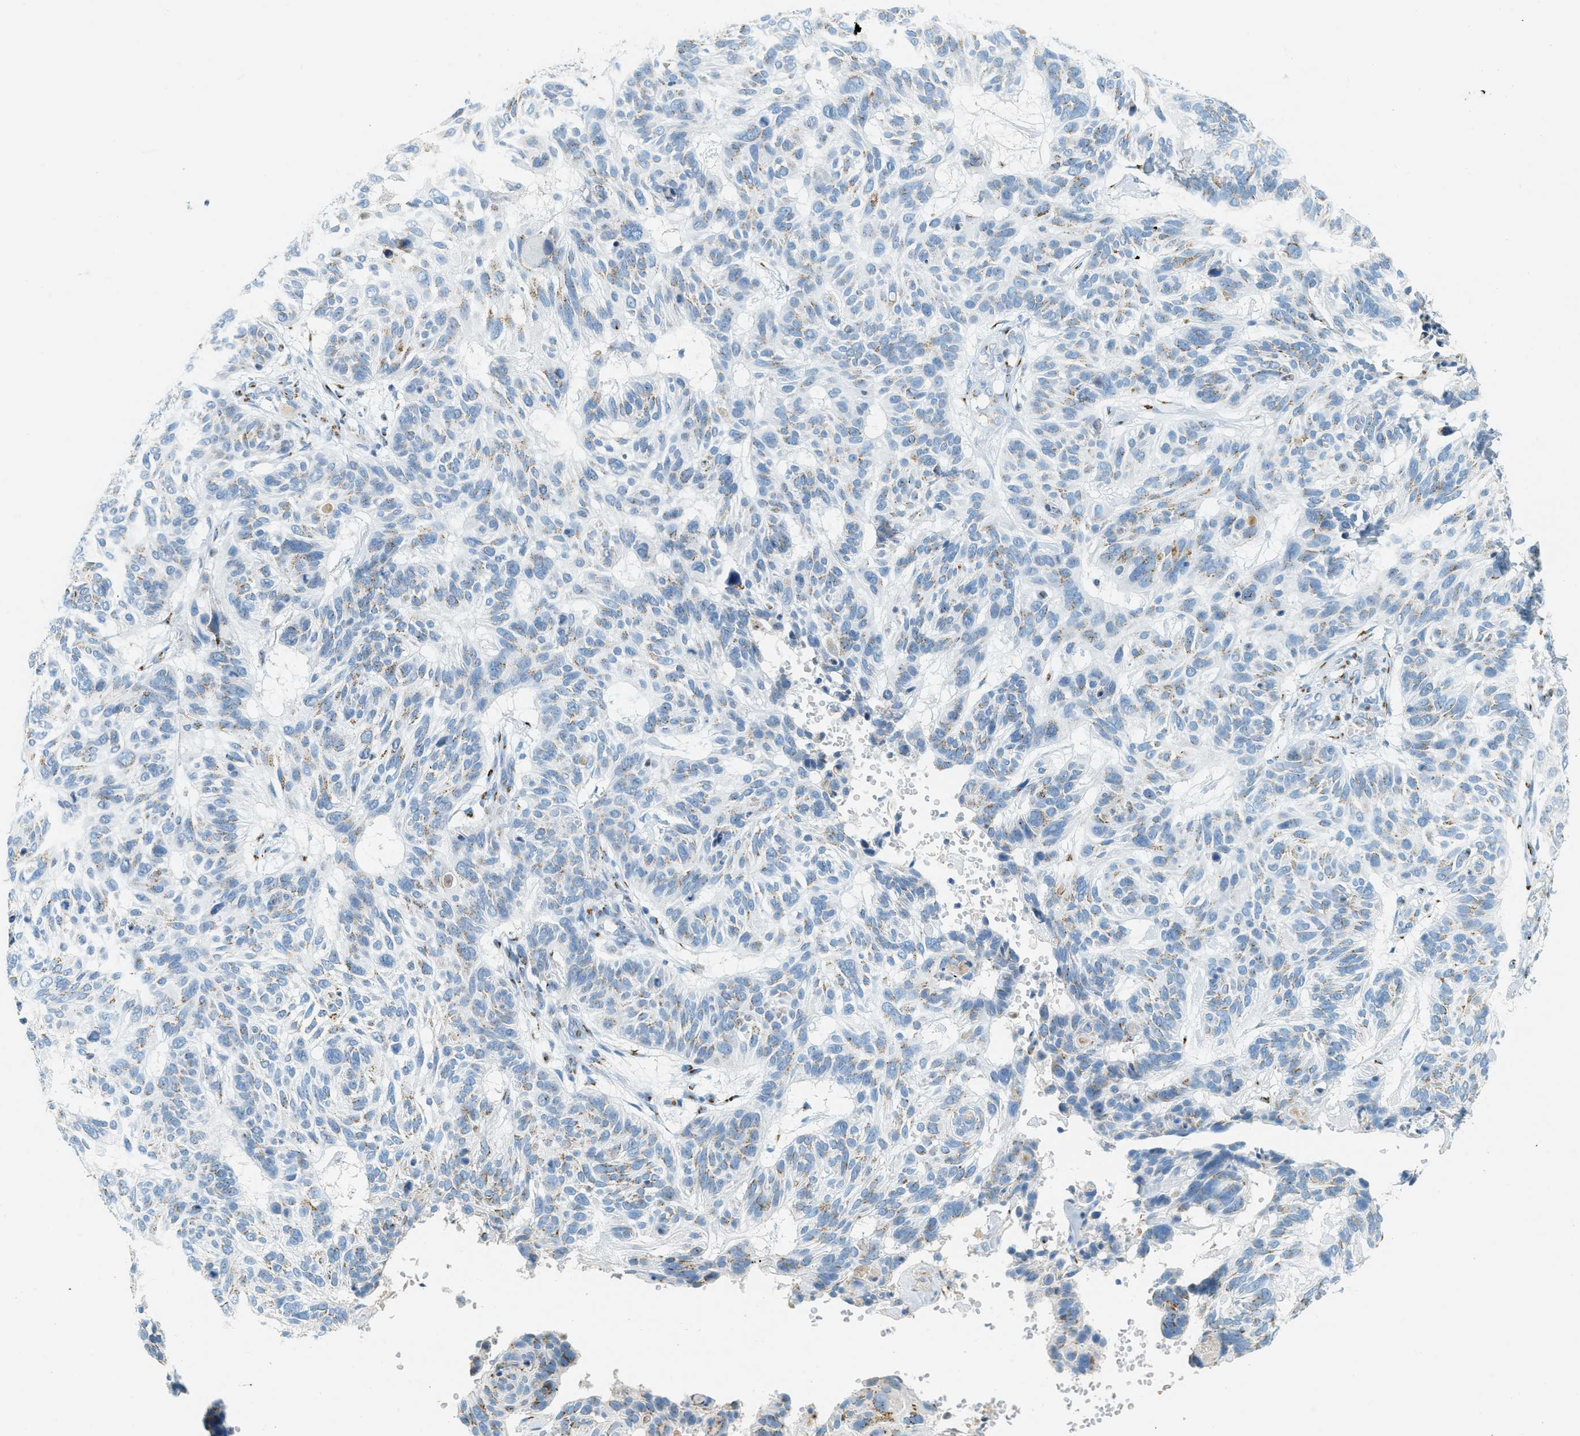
{"staining": {"intensity": "negative", "quantity": "none", "location": "none"}, "tissue": "skin cancer", "cell_type": "Tumor cells", "image_type": "cancer", "snomed": [{"axis": "morphology", "description": "Basal cell carcinoma"}, {"axis": "topography", "description": "Skin"}], "caption": "Tumor cells show no significant expression in skin cancer.", "gene": "ENTPD4", "patient": {"sex": "male", "age": 85}}